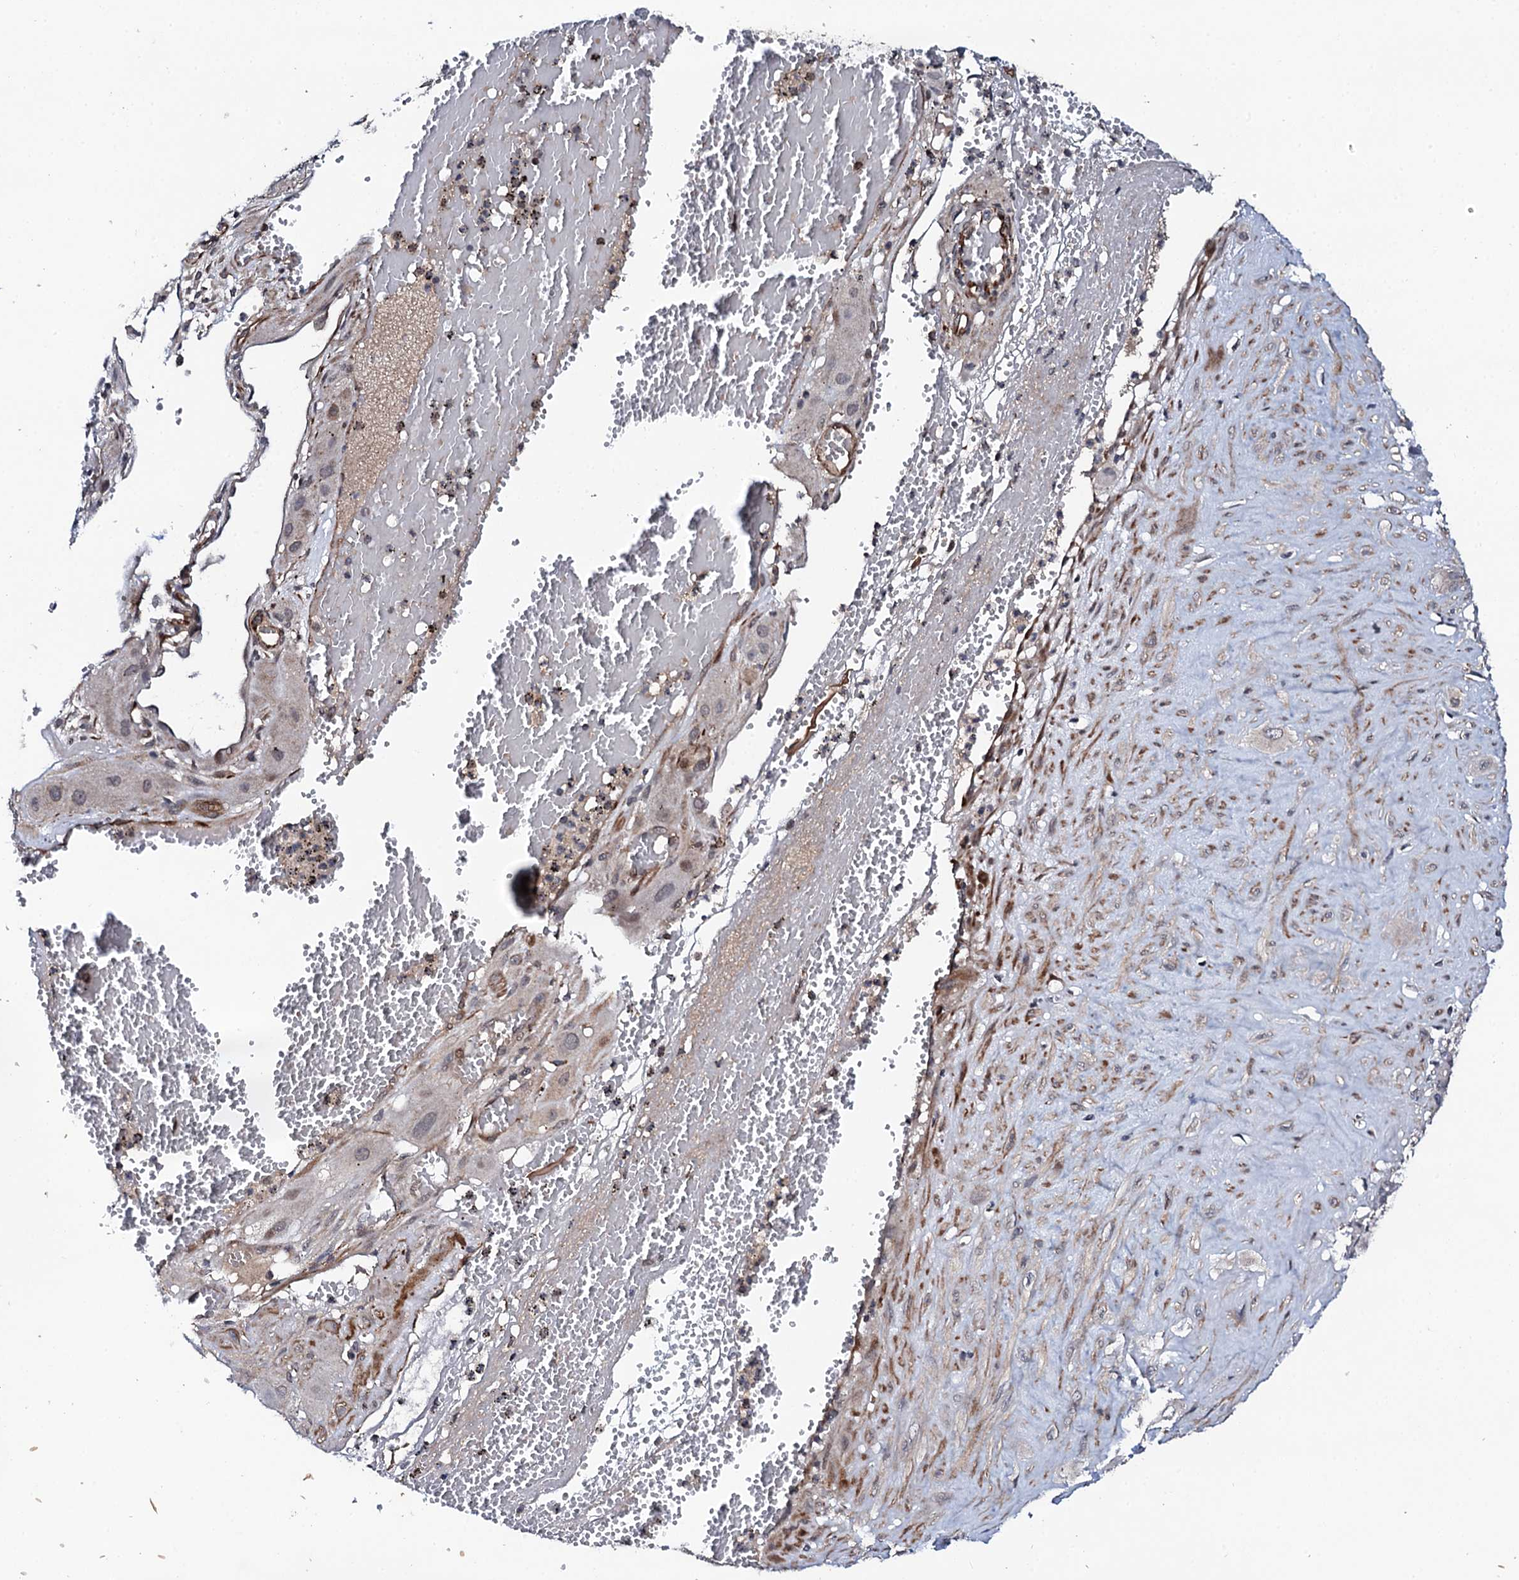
{"staining": {"intensity": "weak", "quantity": "<25%", "location": "cytoplasmic/membranous,nuclear"}, "tissue": "cervical cancer", "cell_type": "Tumor cells", "image_type": "cancer", "snomed": [{"axis": "morphology", "description": "Squamous cell carcinoma, NOS"}, {"axis": "topography", "description": "Cervix"}], "caption": "Tumor cells are negative for brown protein staining in cervical squamous cell carcinoma.", "gene": "FAM111A", "patient": {"sex": "female", "age": 34}}